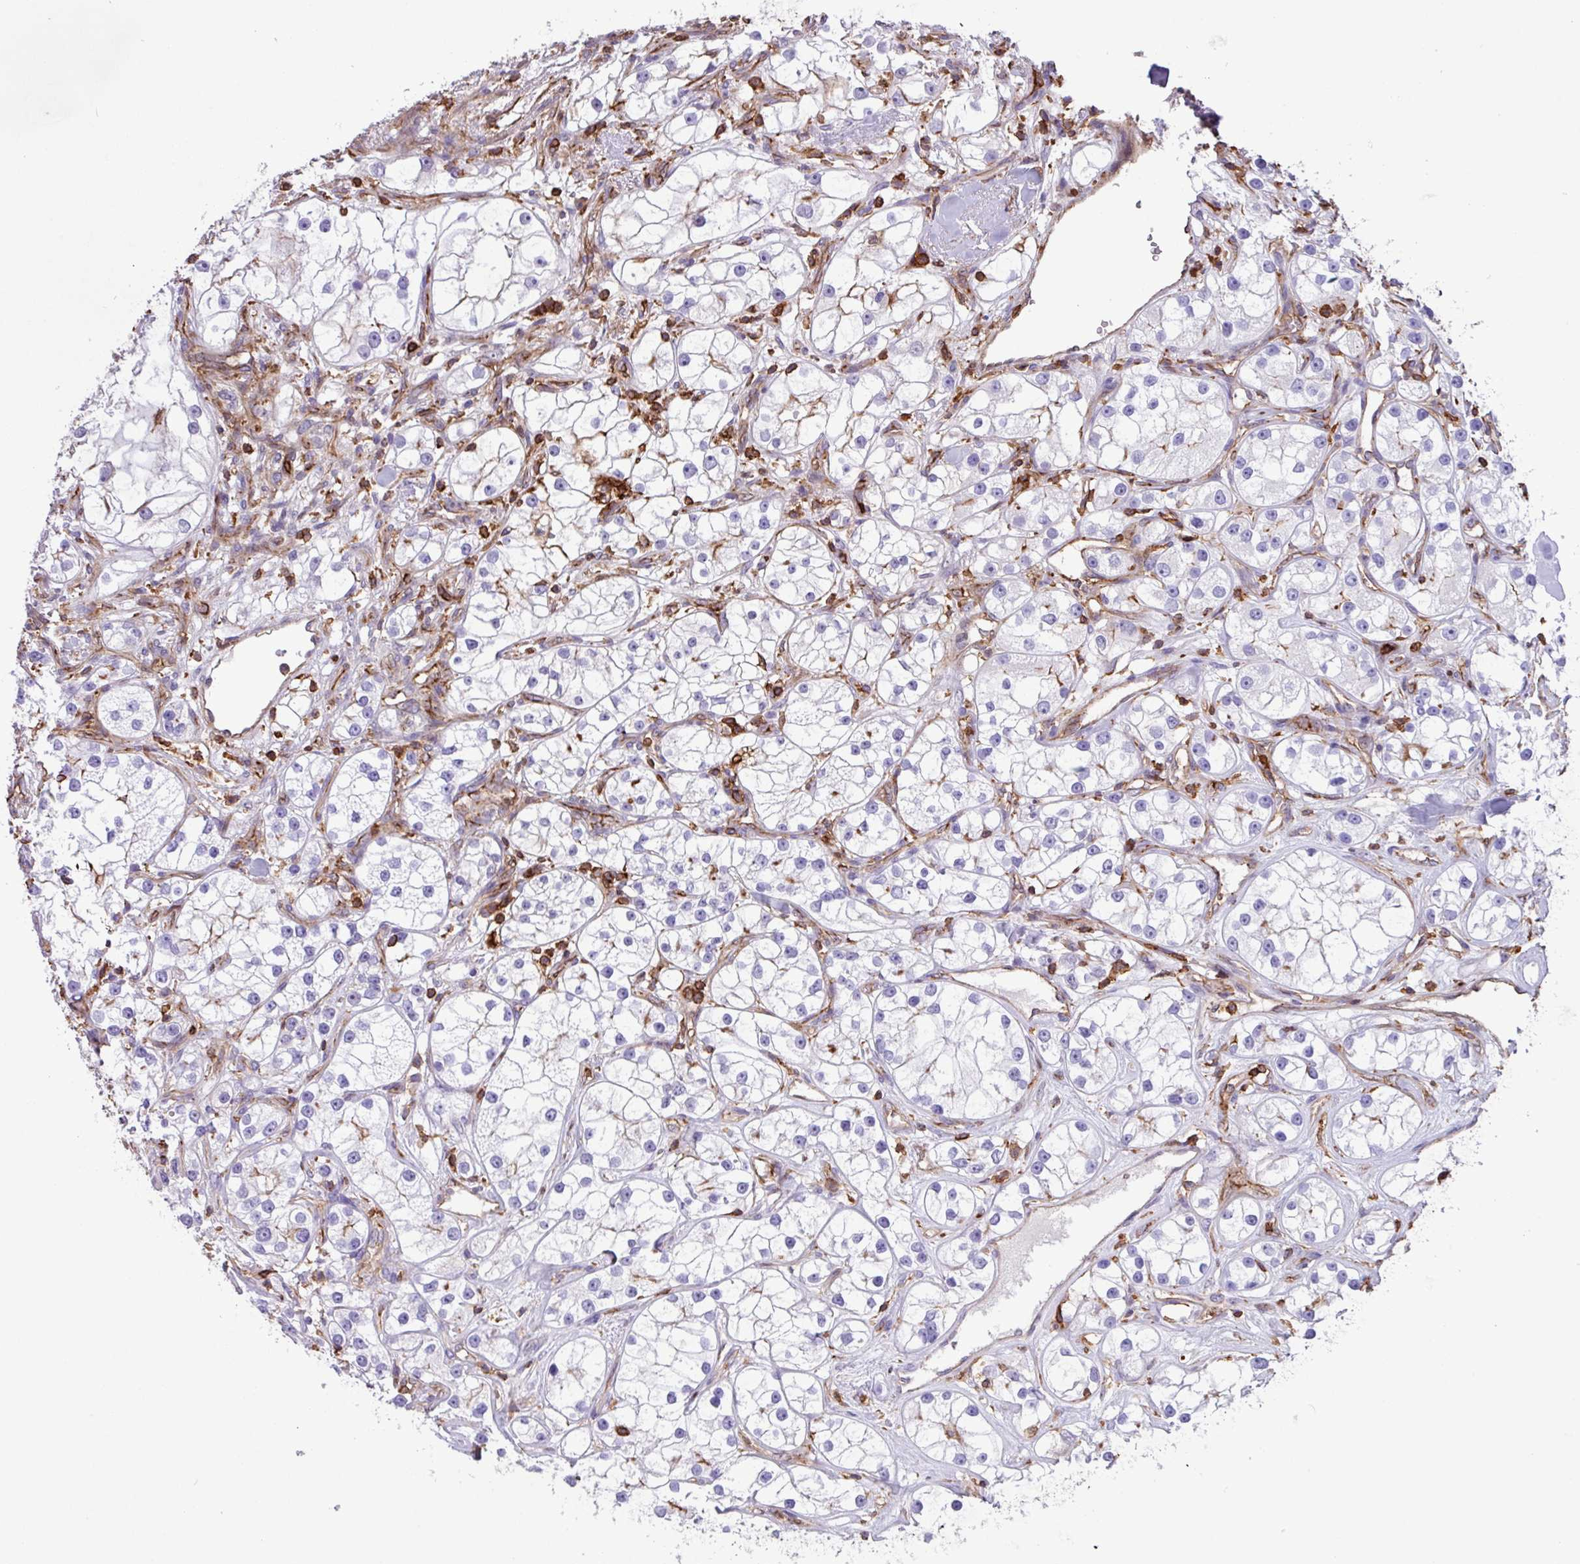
{"staining": {"intensity": "negative", "quantity": "none", "location": "none"}, "tissue": "renal cancer", "cell_type": "Tumor cells", "image_type": "cancer", "snomed": [{"axis": "morphology", "description": "Adenocarcinoma, NOS"}, {"axis": "topography", "description": "Kidney"}], "caption": "Tumor cells show no significant staining in renal adenocarcinoma.", "gene": "PPP1R18", "patient": {"sex": "male", "age": 77}}